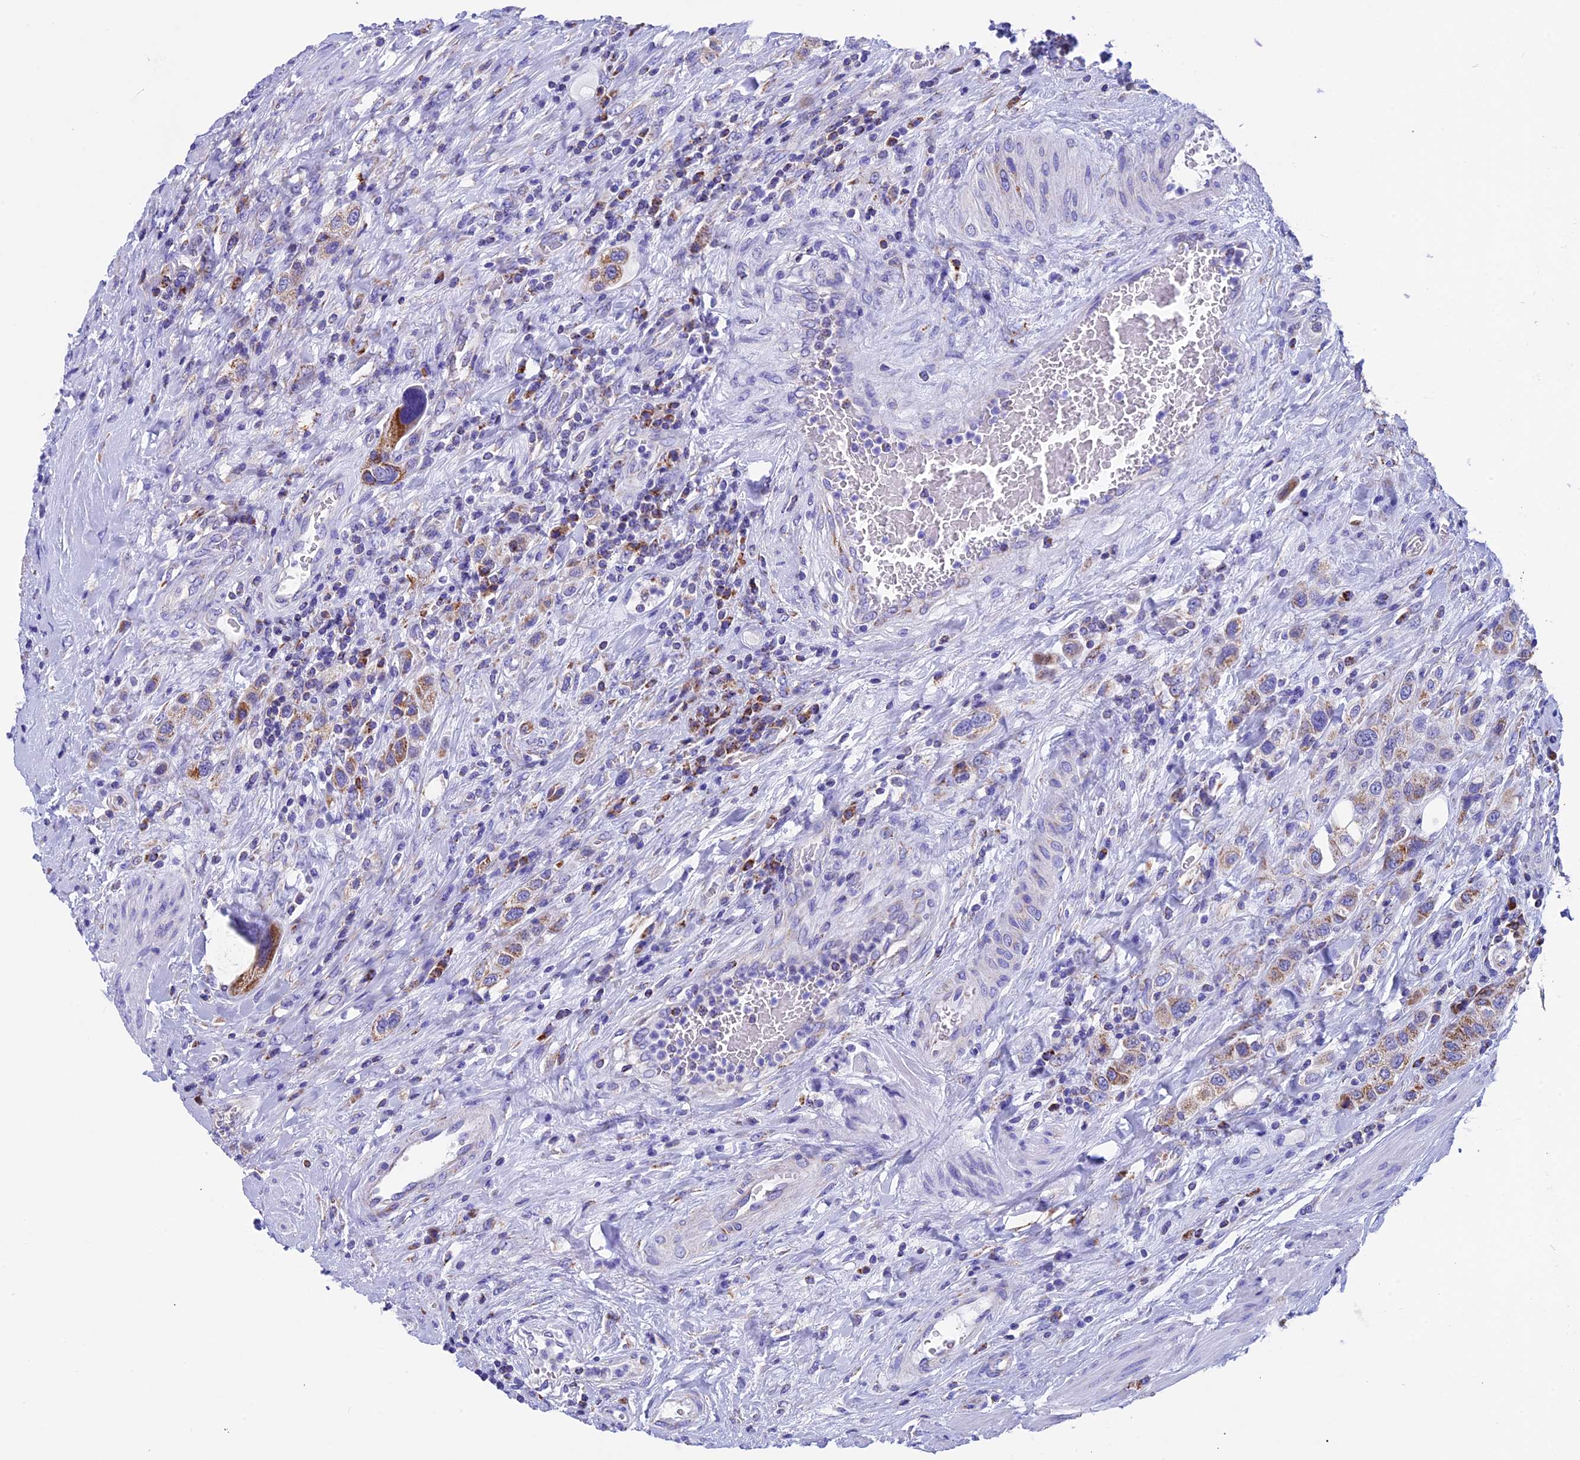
{"staining": {"intensity": "moderate", "quantity": ">75%", "location": "cytoplasmic/membranous"}, "tissue": "urothelial cancer", "cell_type": "Tumor cells", "image_type": "cancer", "snomed": [{"axis": "morphology", "description": "Urothelial carcinoma, High grade"}, {"axis": "topography", "description": "Urinary bladder"}], "caption": "High-grade urothelial carcinoma stained for a protein exhibits moderate cytoplasmic/membranous positivity in tumor cells. Immunohistochemistry (ihc) stains the protein in brown and the nuclei are stained blue.", "gene": "SLC8B1", "patient": {"sex": "male", "age": 50}}